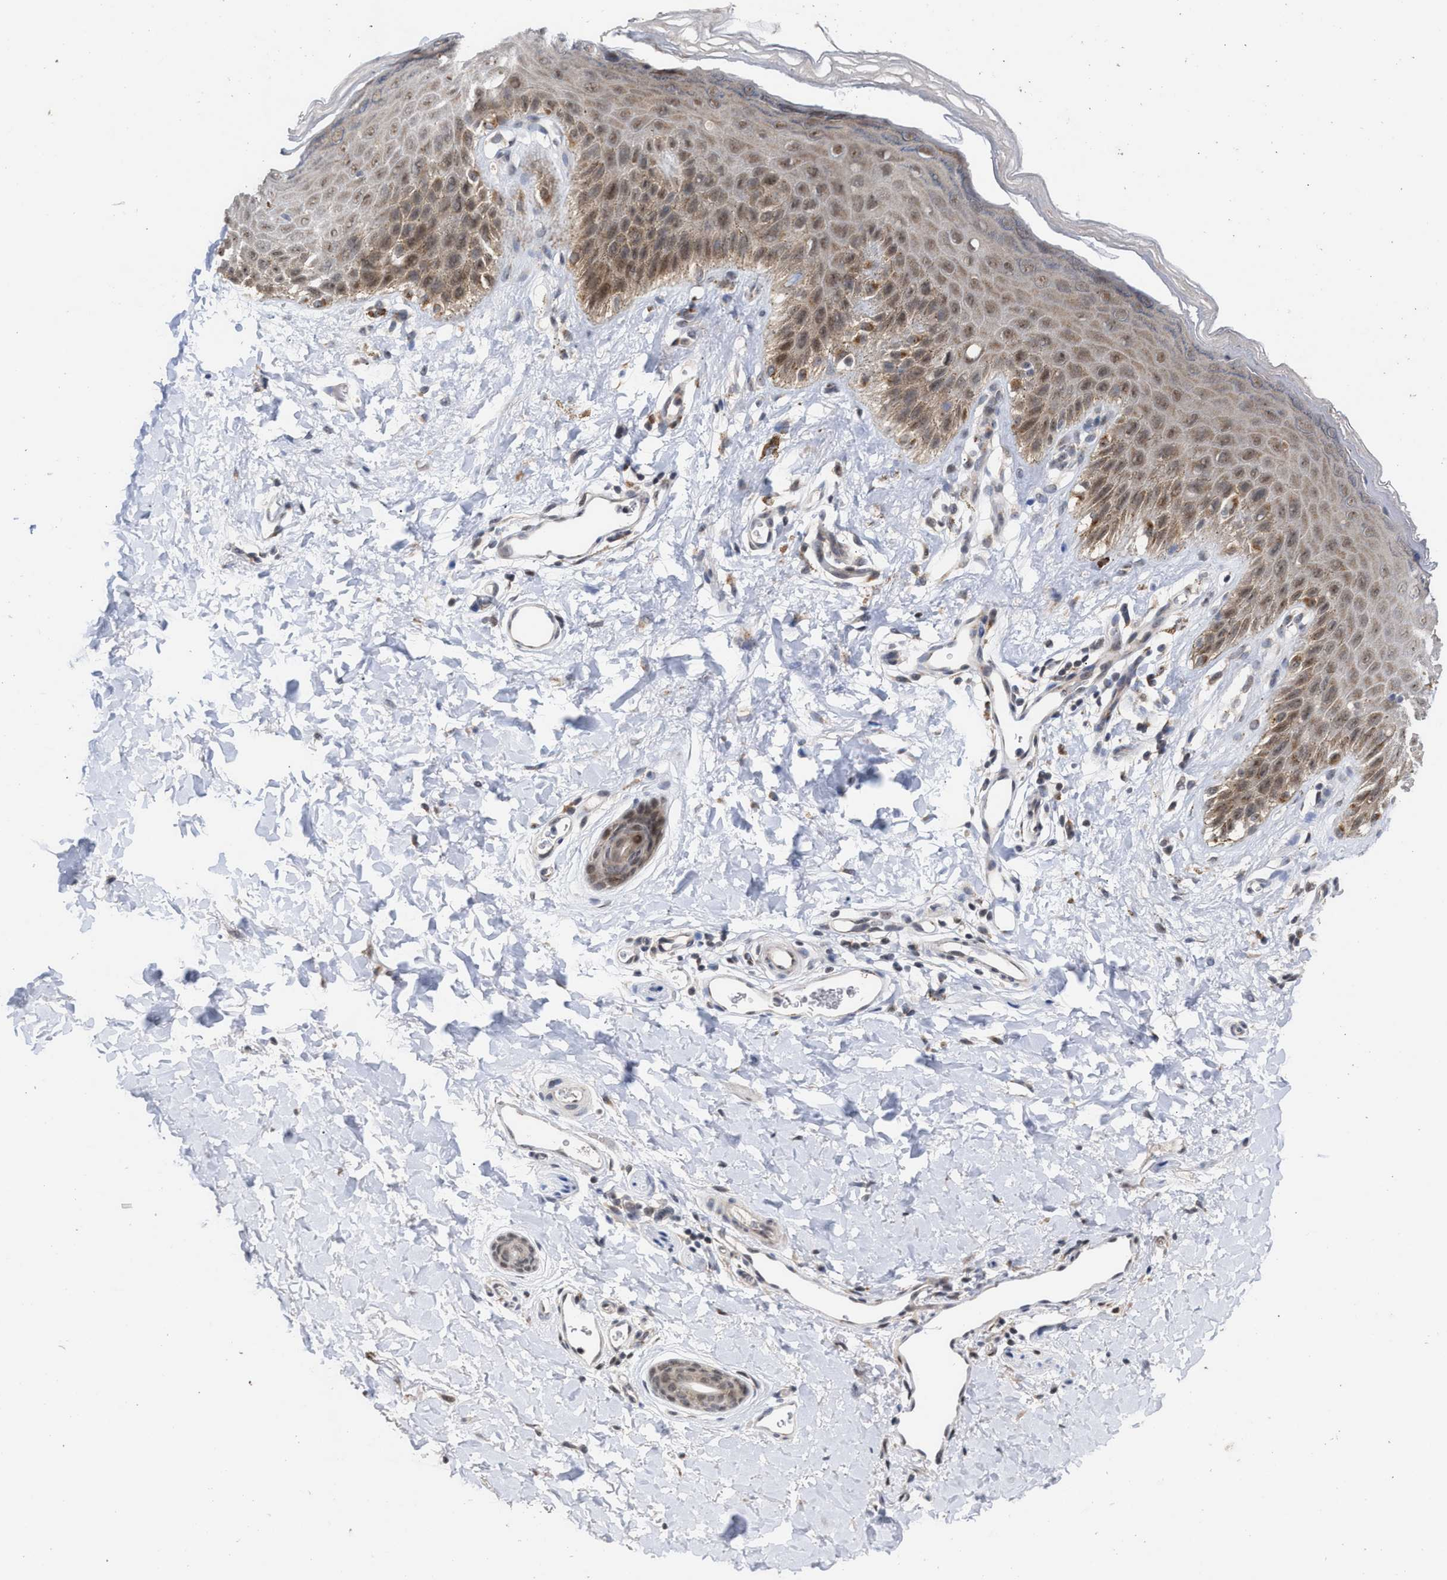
{"staining": {"intensity": "moderate", "quantity": "25%-75%", "location": "cytoplasmic/membranous,nuclear"}, "tissue": "skin", "cell_type": "Epidermal cells", "image_type": "normal", "snomed": [{"axis": "morphology", "description": "Normal tissue, NOS"}, {"axis": "topography", "description": "Anal"}], "caption": "Protein expression analysis of unremarkable skin demonstrates moderate cytoplasmic/membranous,nuclear positivity in about 25%-75% of epidermal cells. (IHC, brightfield microscopy, high magnification).", "gene": "MKNK2", "patient": {"sex": "male", "age": 44}}